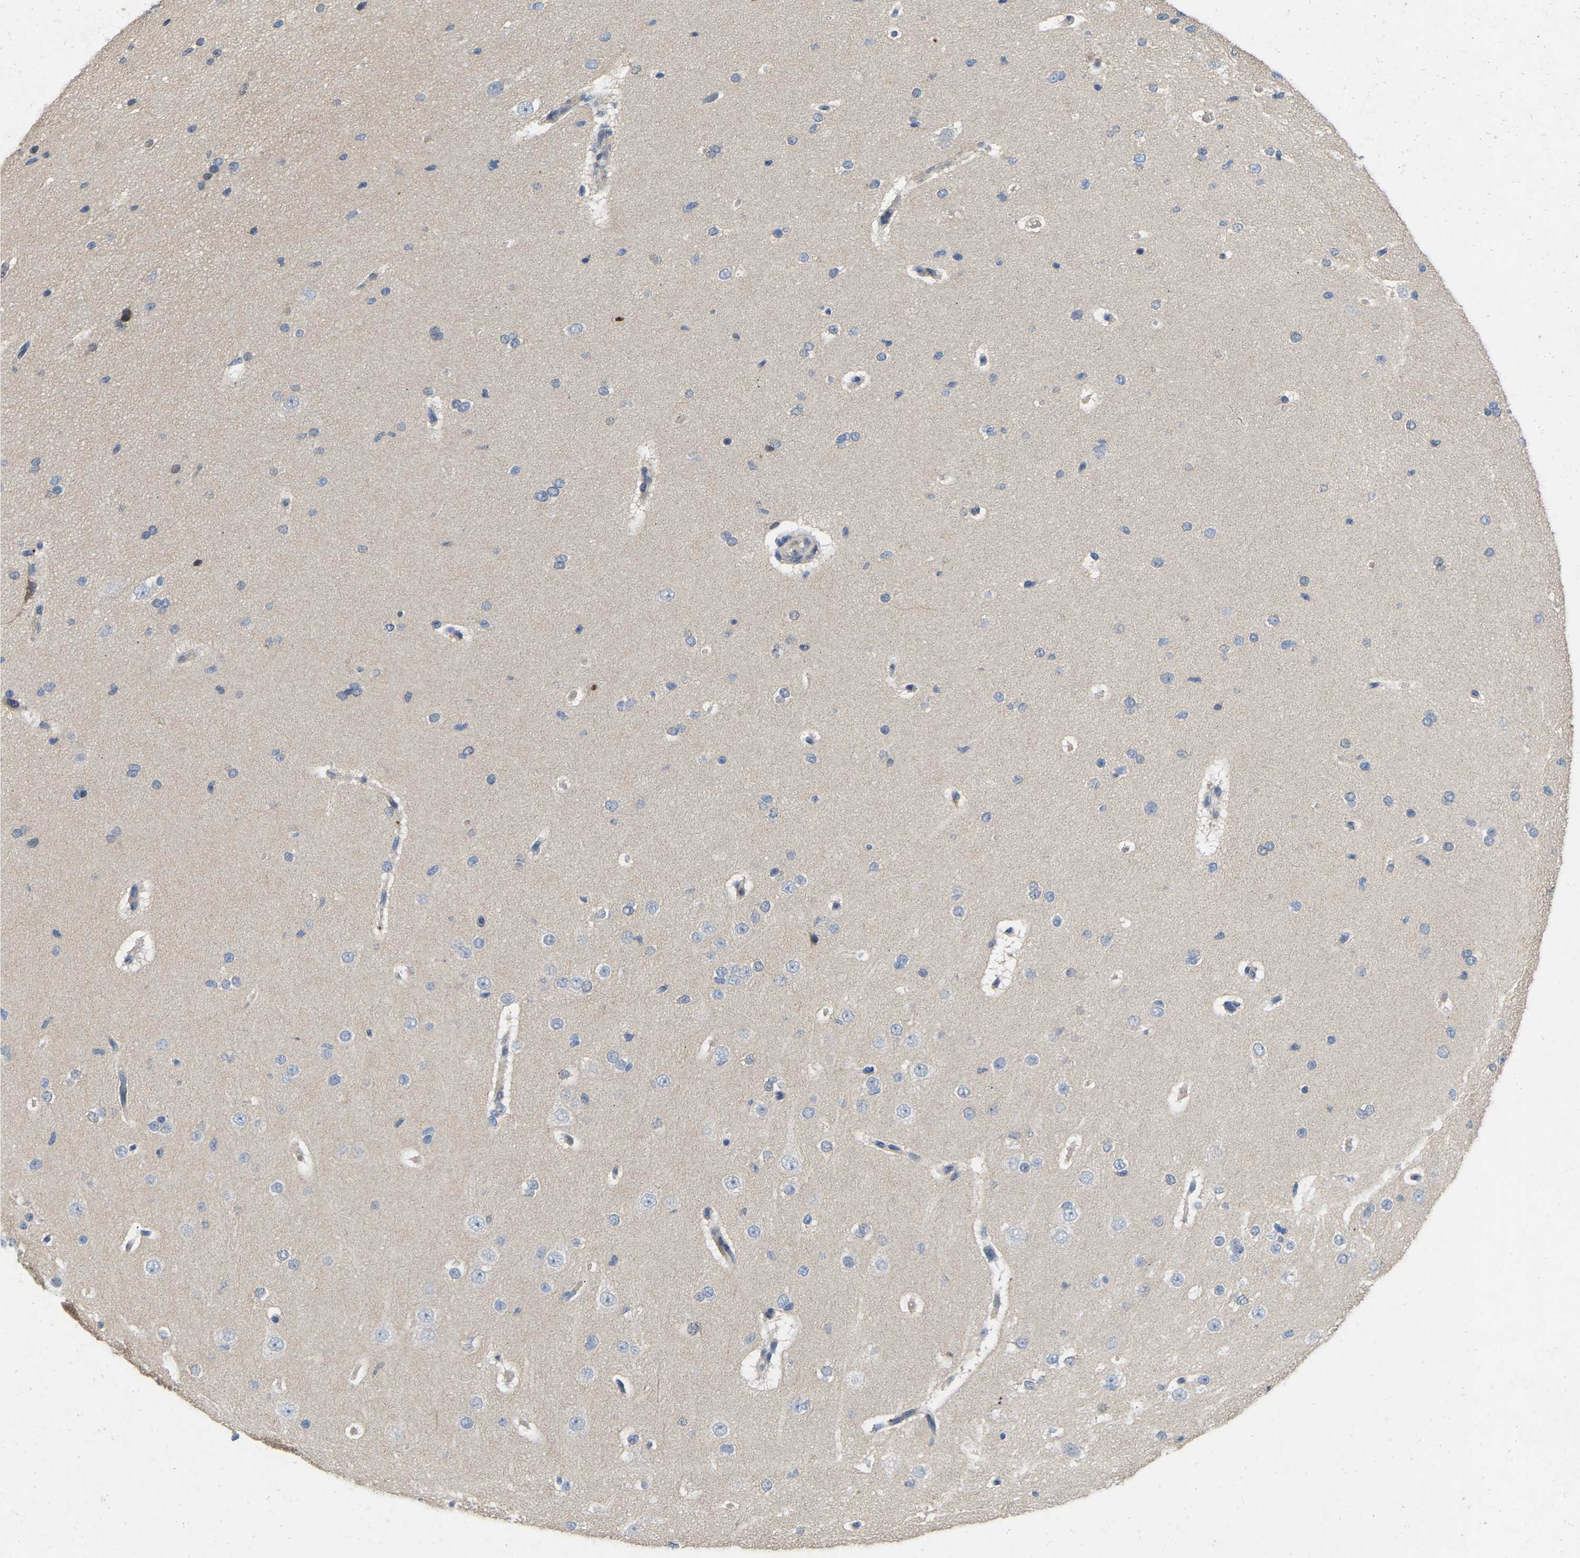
{"staining": {"intensity": "negative", "quantity": "none", "location": "none"}, "tissue": "cerebral cortex", "cell_type": "Endothelial cells", "image_type": "normal", "snomed": [{"axis": "morphology", "description": "Normal tissue, NOS"}, {"axis": "morphology", "description": "Developmental malformation"}, {"axis": "topography", "description": "Cerebral cortex"}], "caption": "High power microscopy image of an immunohistochemistry histopathology image of unremarkable cerebral cortex, revealing no significant positivity in endothelial cells. (DAB (3,3'-diaminobenzidine) immunohistochemistry (IHC), high magnification).", "gene": "RHEB", "patient": {"sex": "female", "age": 30}}